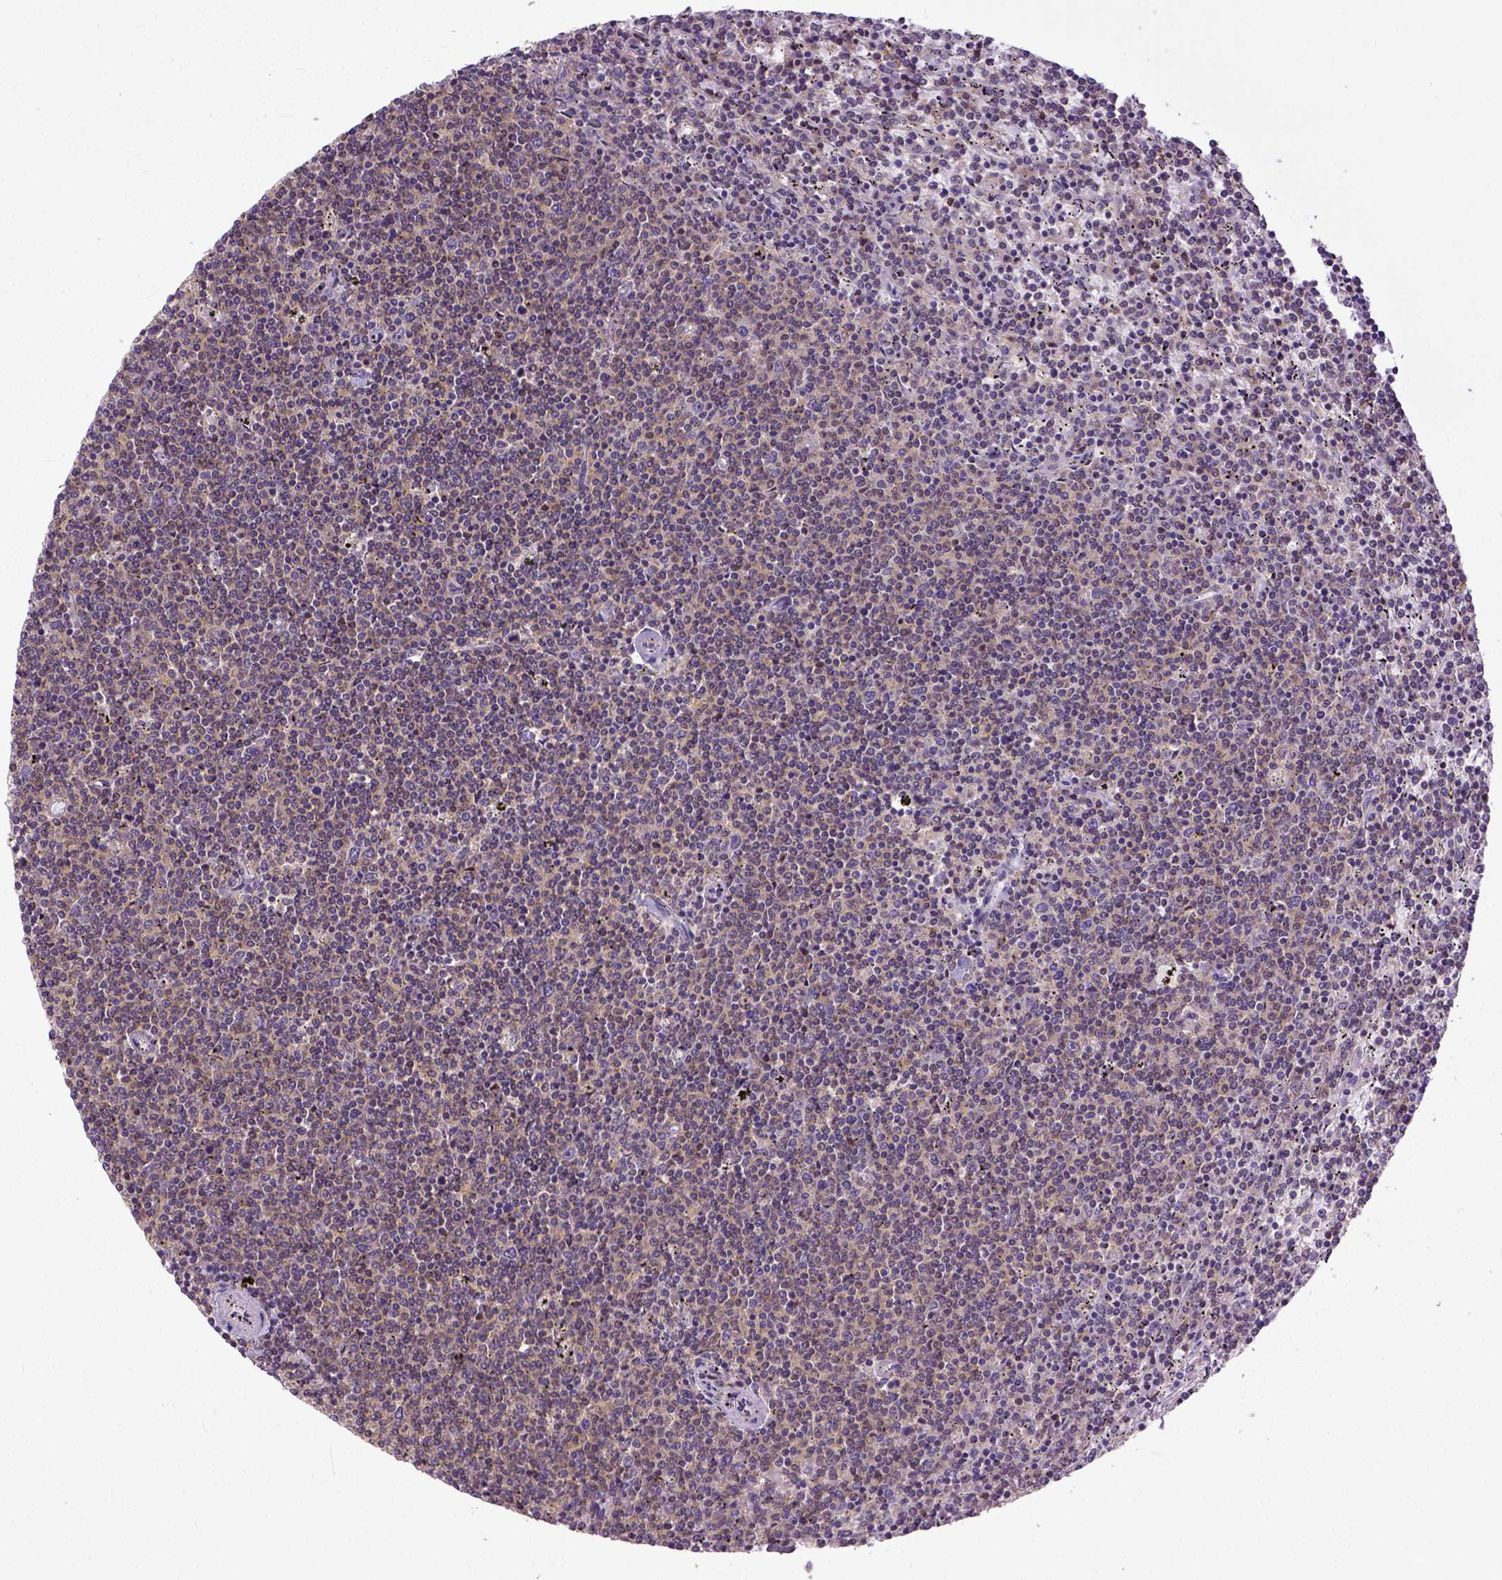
{"staining": {"intensity": "moderate", "quantity": ">75%", "location": "cytoplasmic/membranous"}, "tissue": "lymphoma", "cell_type": "Tumor cells", "image_type": "cancer", "snomed": [{"axis": "morphology", "description": "Malignant lymphoma, non-Hodgkin's type, Low grade"}, {"axis": "topography", "description": "Spleen"}], "caption": "A medium amount of moderate cytoplasmic/membranous positivity is appreciated in about >75% of tumor cells in malignant lymphoma, non-Hodgkin's type (low-grade) tissue.", "gene": "CPNE1", "patient": {"sex": "female", "age": 50}}